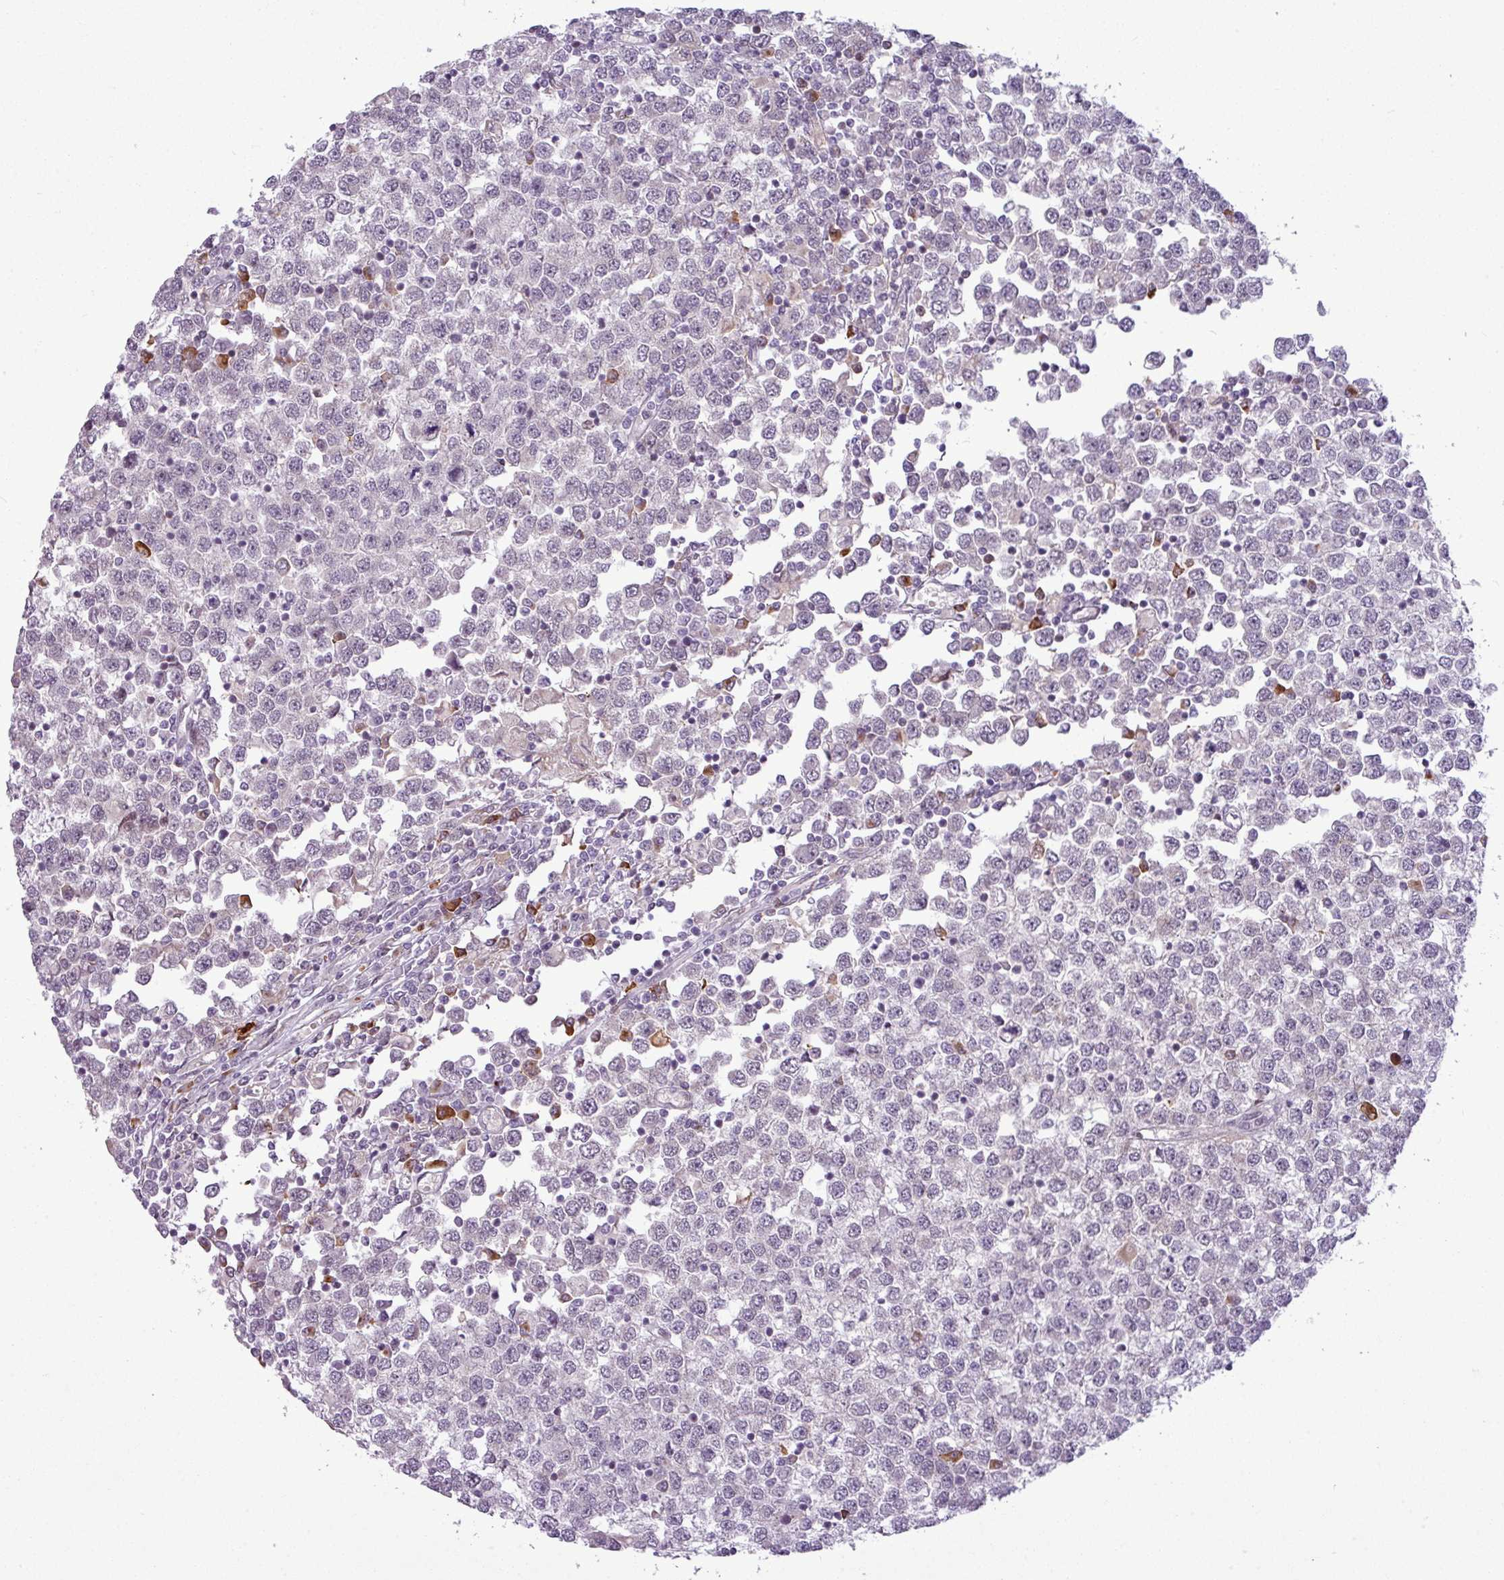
{"staining": {"intensity": "negative", "quantity": "none", "location": "none"}, "tissue": "testis cancer", "cell_type": "Tumor cells", "image_type": "cancer", "snomed": [{"axis": "morphology", "description": "Seminoma, NOS"}, {"axis": "topography", "description": "Testis"}], "caption": "Immunohistochemical staining of human testis cancer (seminoma) reveals no significant staining in tumor cells.", "gene": "SLC66A2", "patient": {"sex": "male", "age": 65}}